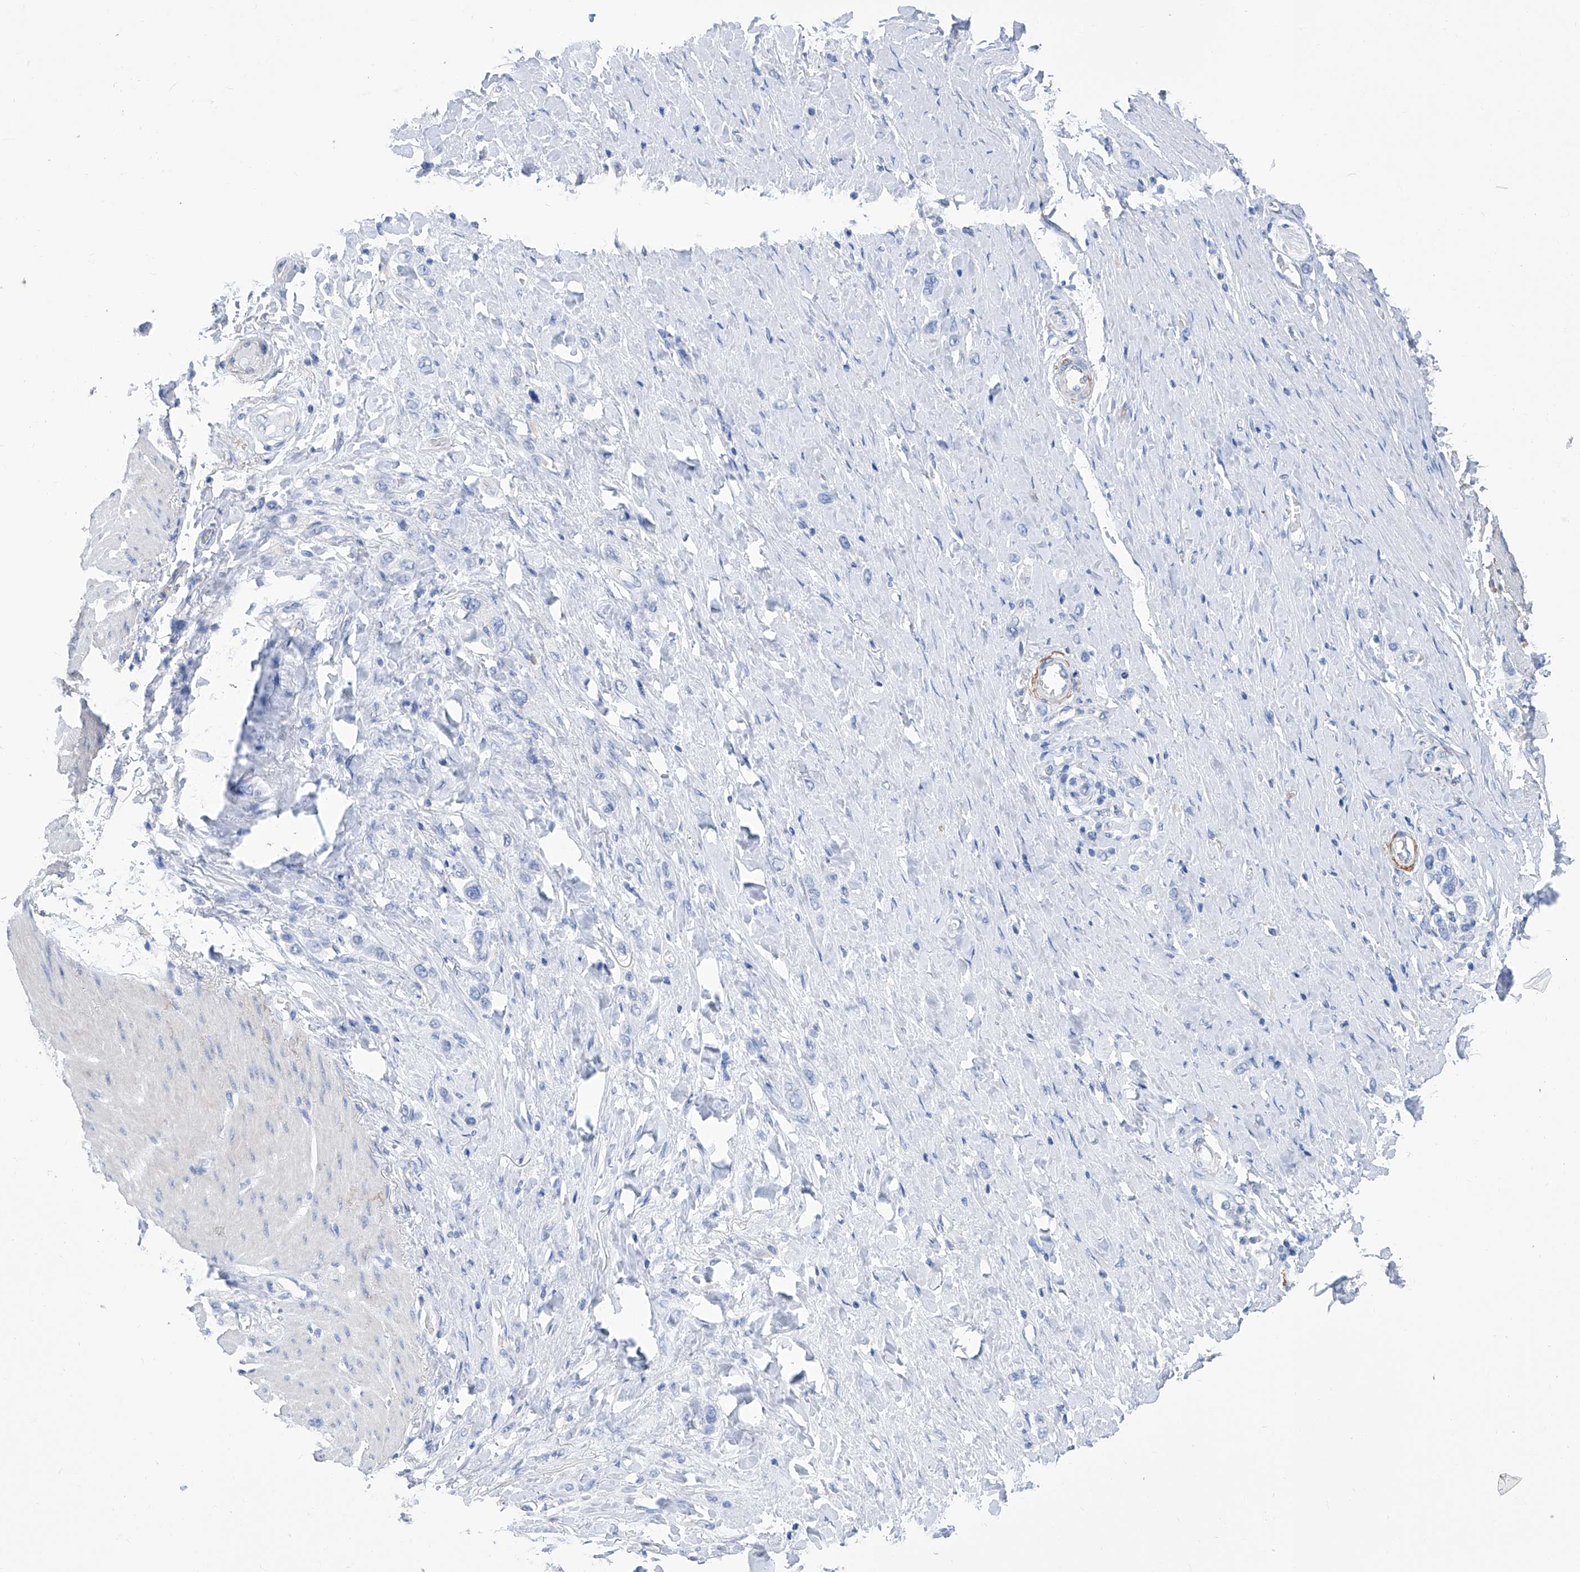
{"staining": {"intensity": "negative", "quantity": "none", "location": "none"}, "tissue": "stomach cancer", "cell_type": "Tumor cells", "image_type": "cancer", "snomed": [{"axis": "morphology", "description": "Adenocarcinoma, NOS"}, {"axis": "topography", "description": "Stomach"}], "caption": "An immunohistochemistry image of stomach cancer (adenocarcinoma) is shown. There is no staining in tumor cells of stomach cancer (adenocarcinoma). (DAB IHC visualized using brightfield microscopy, high magnification).", "gene": "SMS", "patient": {"sex": "female", "age": 65}}